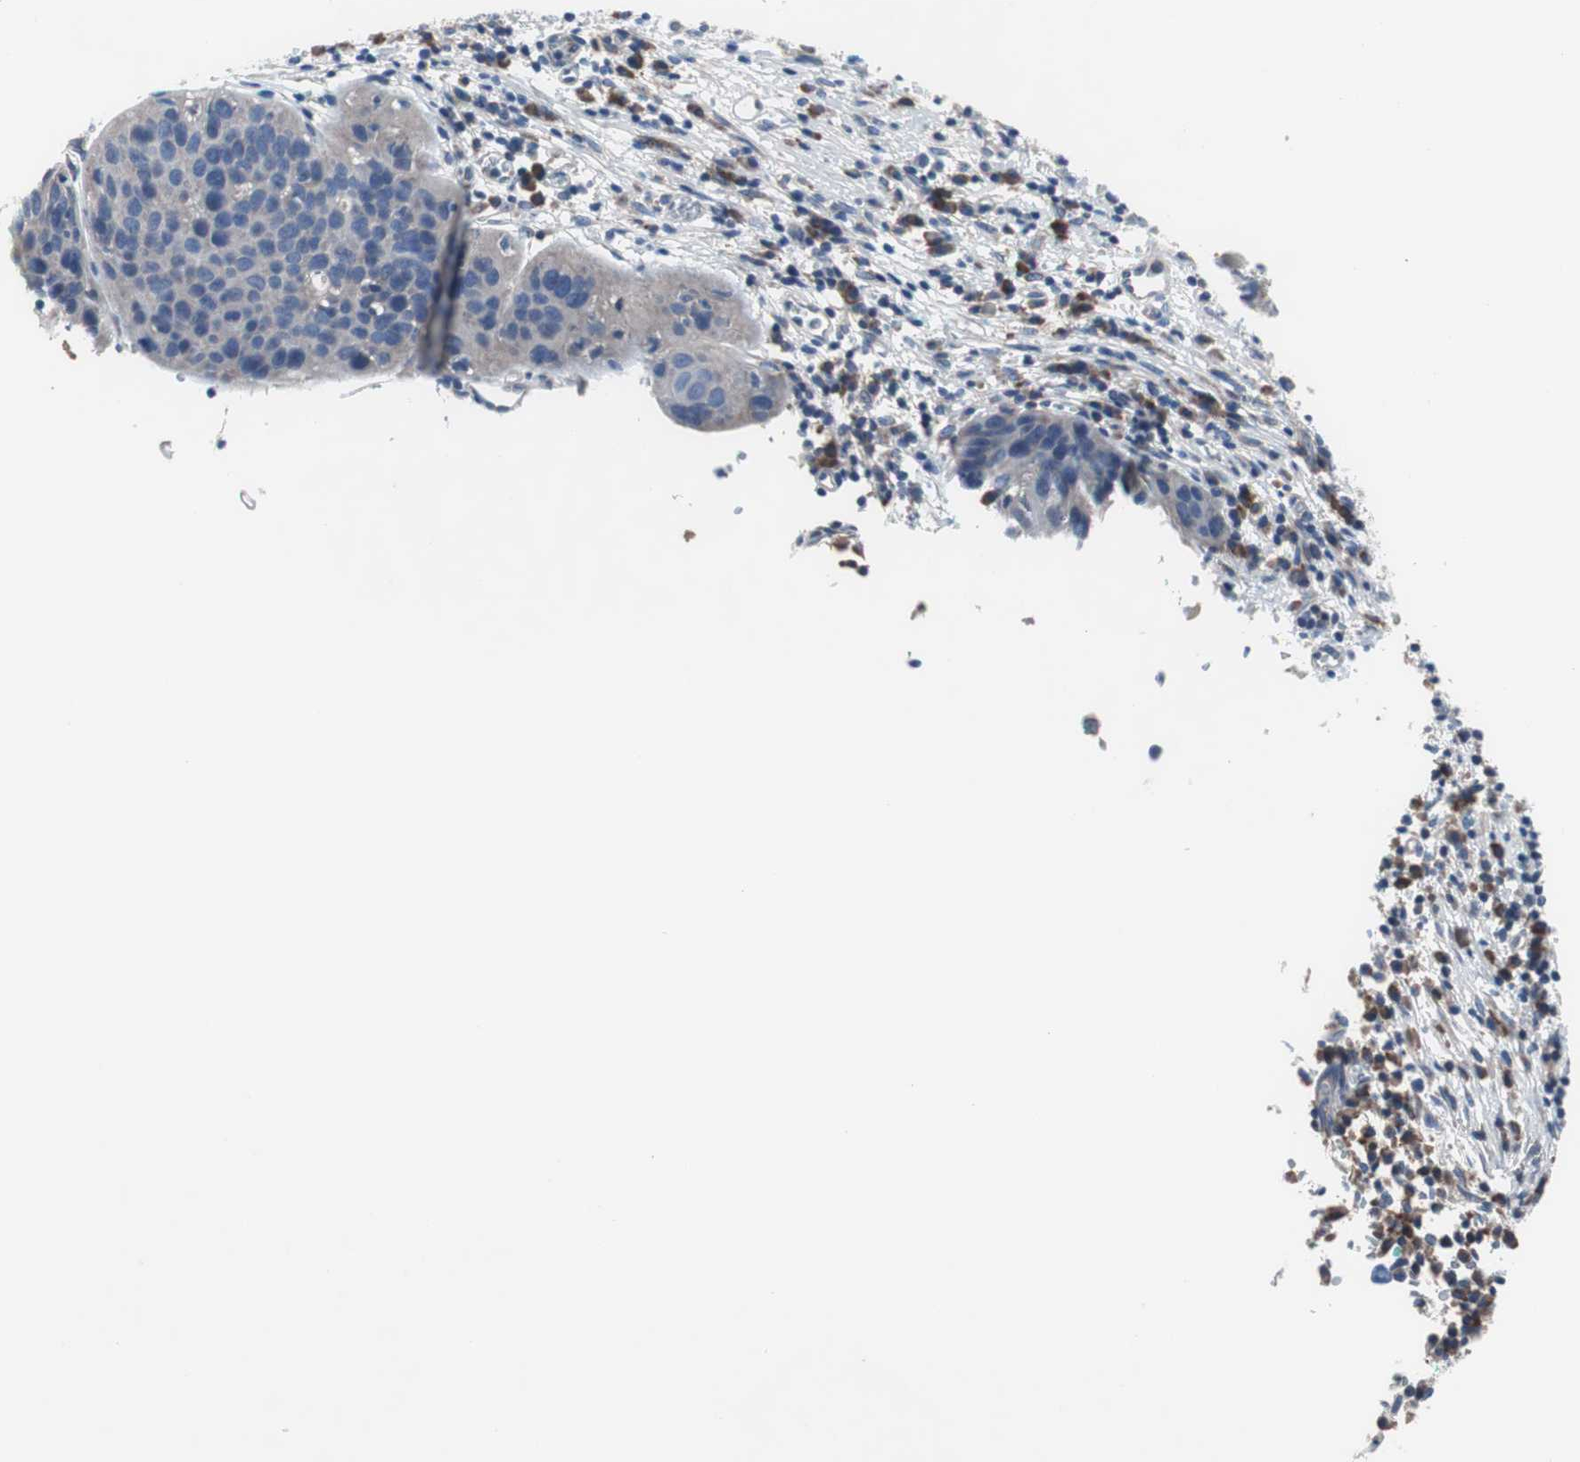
{"staining": {"intensity": "negative", "quantity": "none", "location": "none"}, "tissue": "cervical cancer", "cell_type": "Tumor cells", "image_type": "cancer", "snomed": [{"axis": "morphology", "description": "Squamous cell carcinoma, NOS"}, {"axis": "topography", "description": "Cervix"}], "caption": "Immunohistochemical staining of cervical cancer displays no significant positivity in tumor cells. The staining is performed using DAB (3,3'-diaminobenzidine) brown chromogen with nuclei counter-stained in using hematoxylin.", "gene": "KANSL1", "patient": {"sex": "female", "age": 38}}